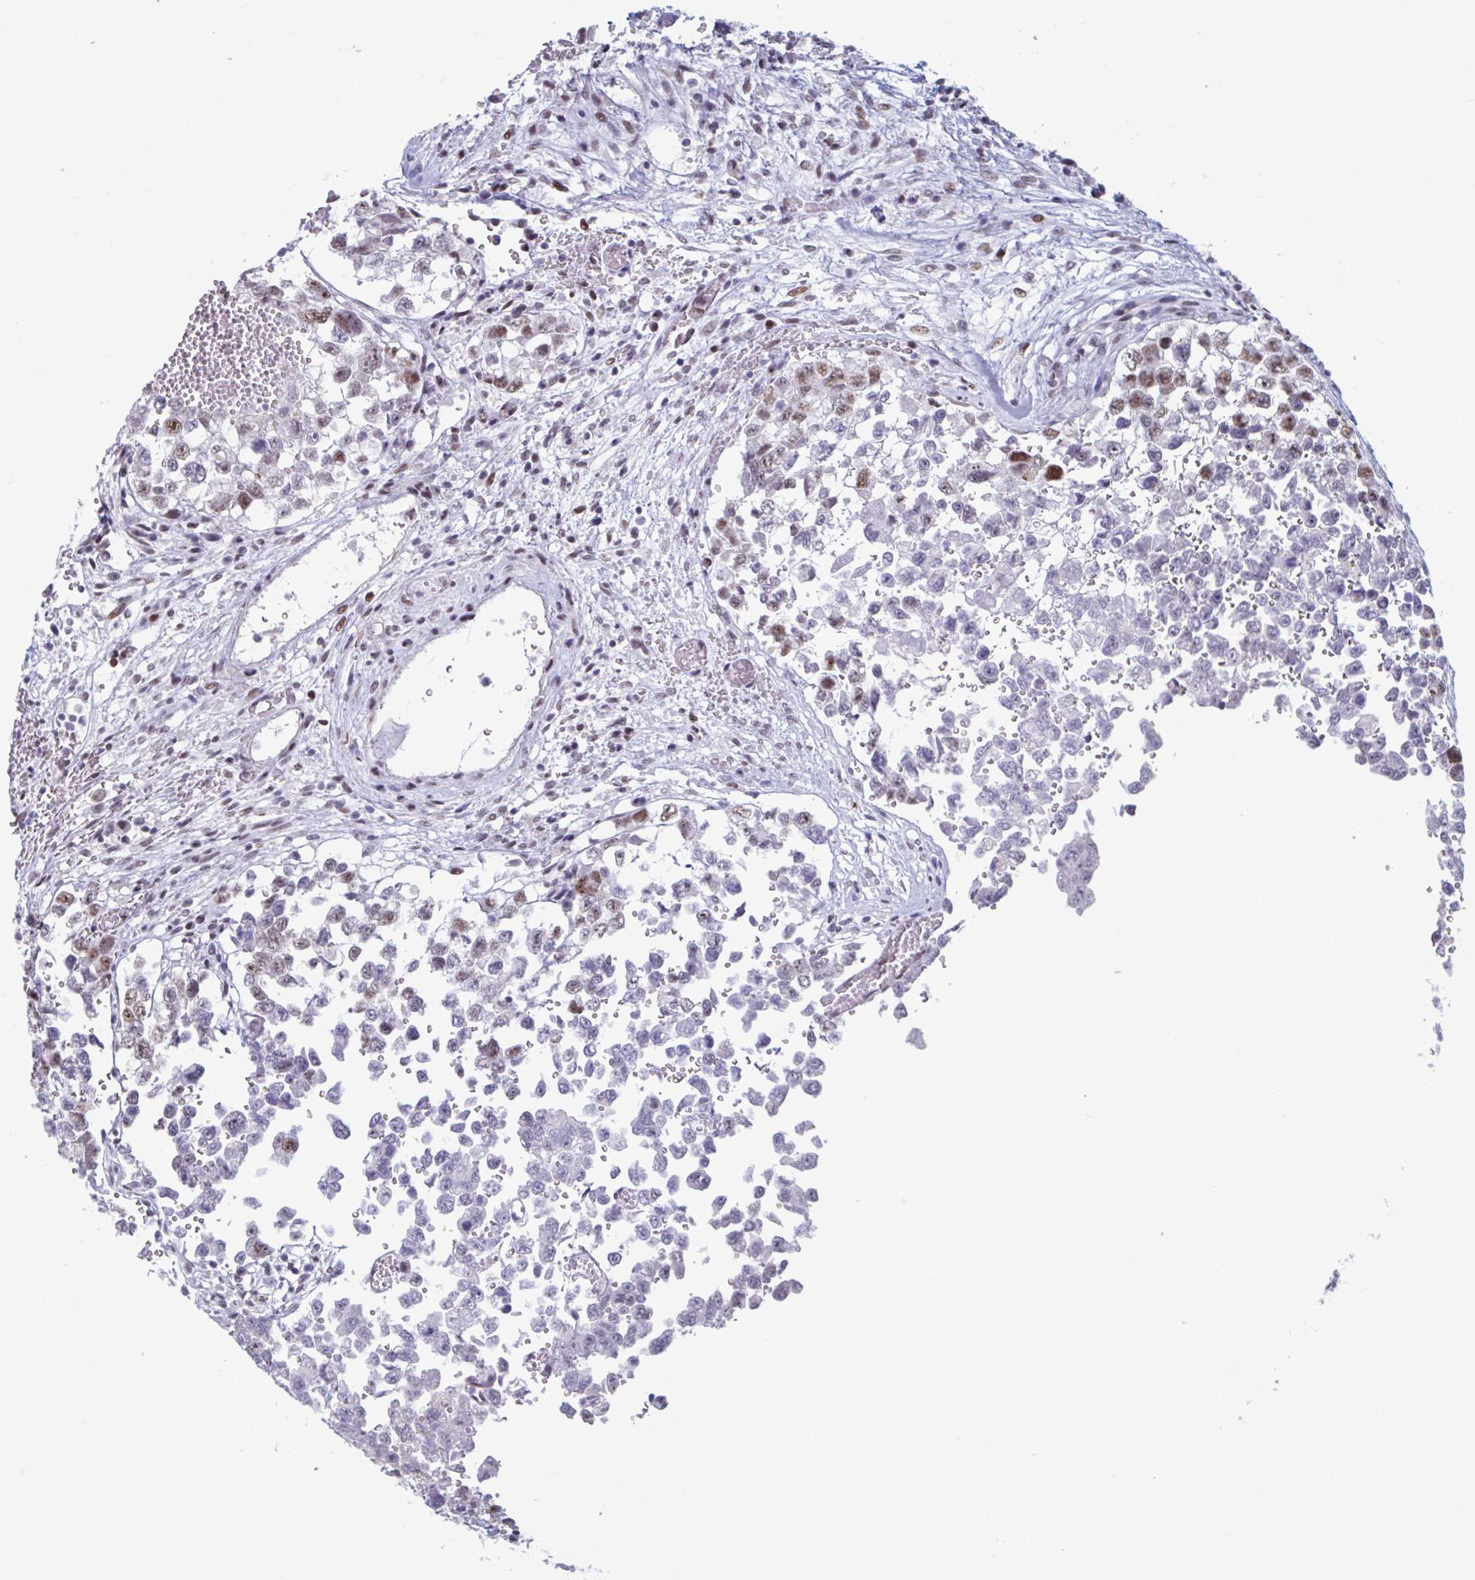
{"staining": {"intensity": "moderate", "quantity": "25%-75%", "location": "nuclear"}, "tissue": "testis cancer", "cell_type": "Tumor cells", "image_type": "cancer", "snomed": [{"axis": "morphology", "description": "Carcinoma, Embryonal, NOS"}, {"axis": "topography", "description": "Testis"}], "caption": "The immunohistochemical stain shows moderate nuclear expression in tumor cells of embryonal carcinoma (testis) tissue.", "gene": "HSD17B6", "patient": {"sex": "male", "age": 18}}